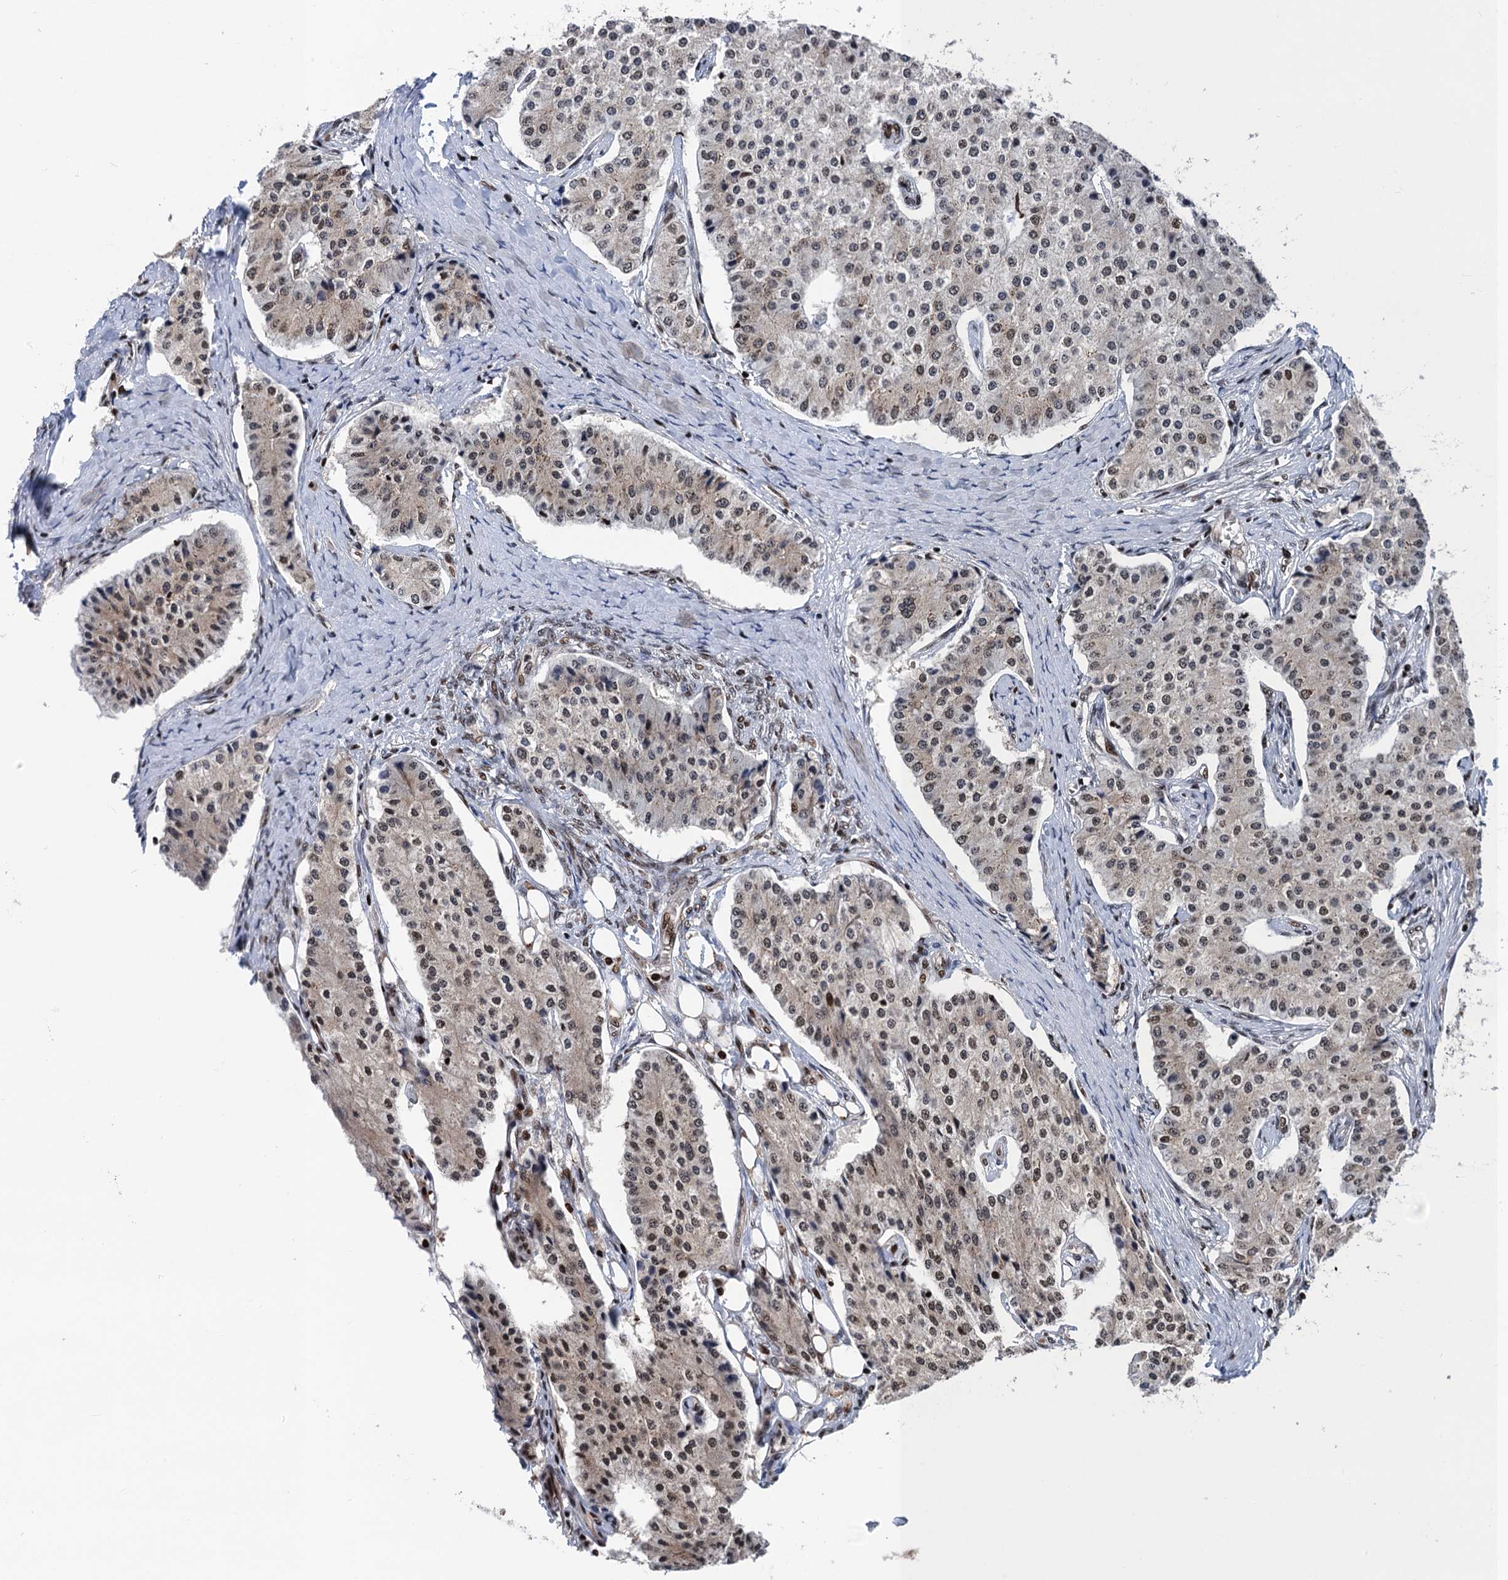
{"staining": {"intensity": "moderate", "quantity": "<25%", "location": "nuclear"}, "tissue": "carcinoid", "cell_type": "Tumor cells", "image_type": "cancer", "snomed": [{"axis": "morphology", "description": "Carcinoid, malignant, NOS"}, {"axis": "topography", "description": "Colon"}], "caption": "This image shows immunohistochemistry staining of malignant carcinoid, with low moderate nuclear expression in about <25% of tumor cells.", "gene": "PPP4R1", "patient": {"sex": "female", "age": 52}}